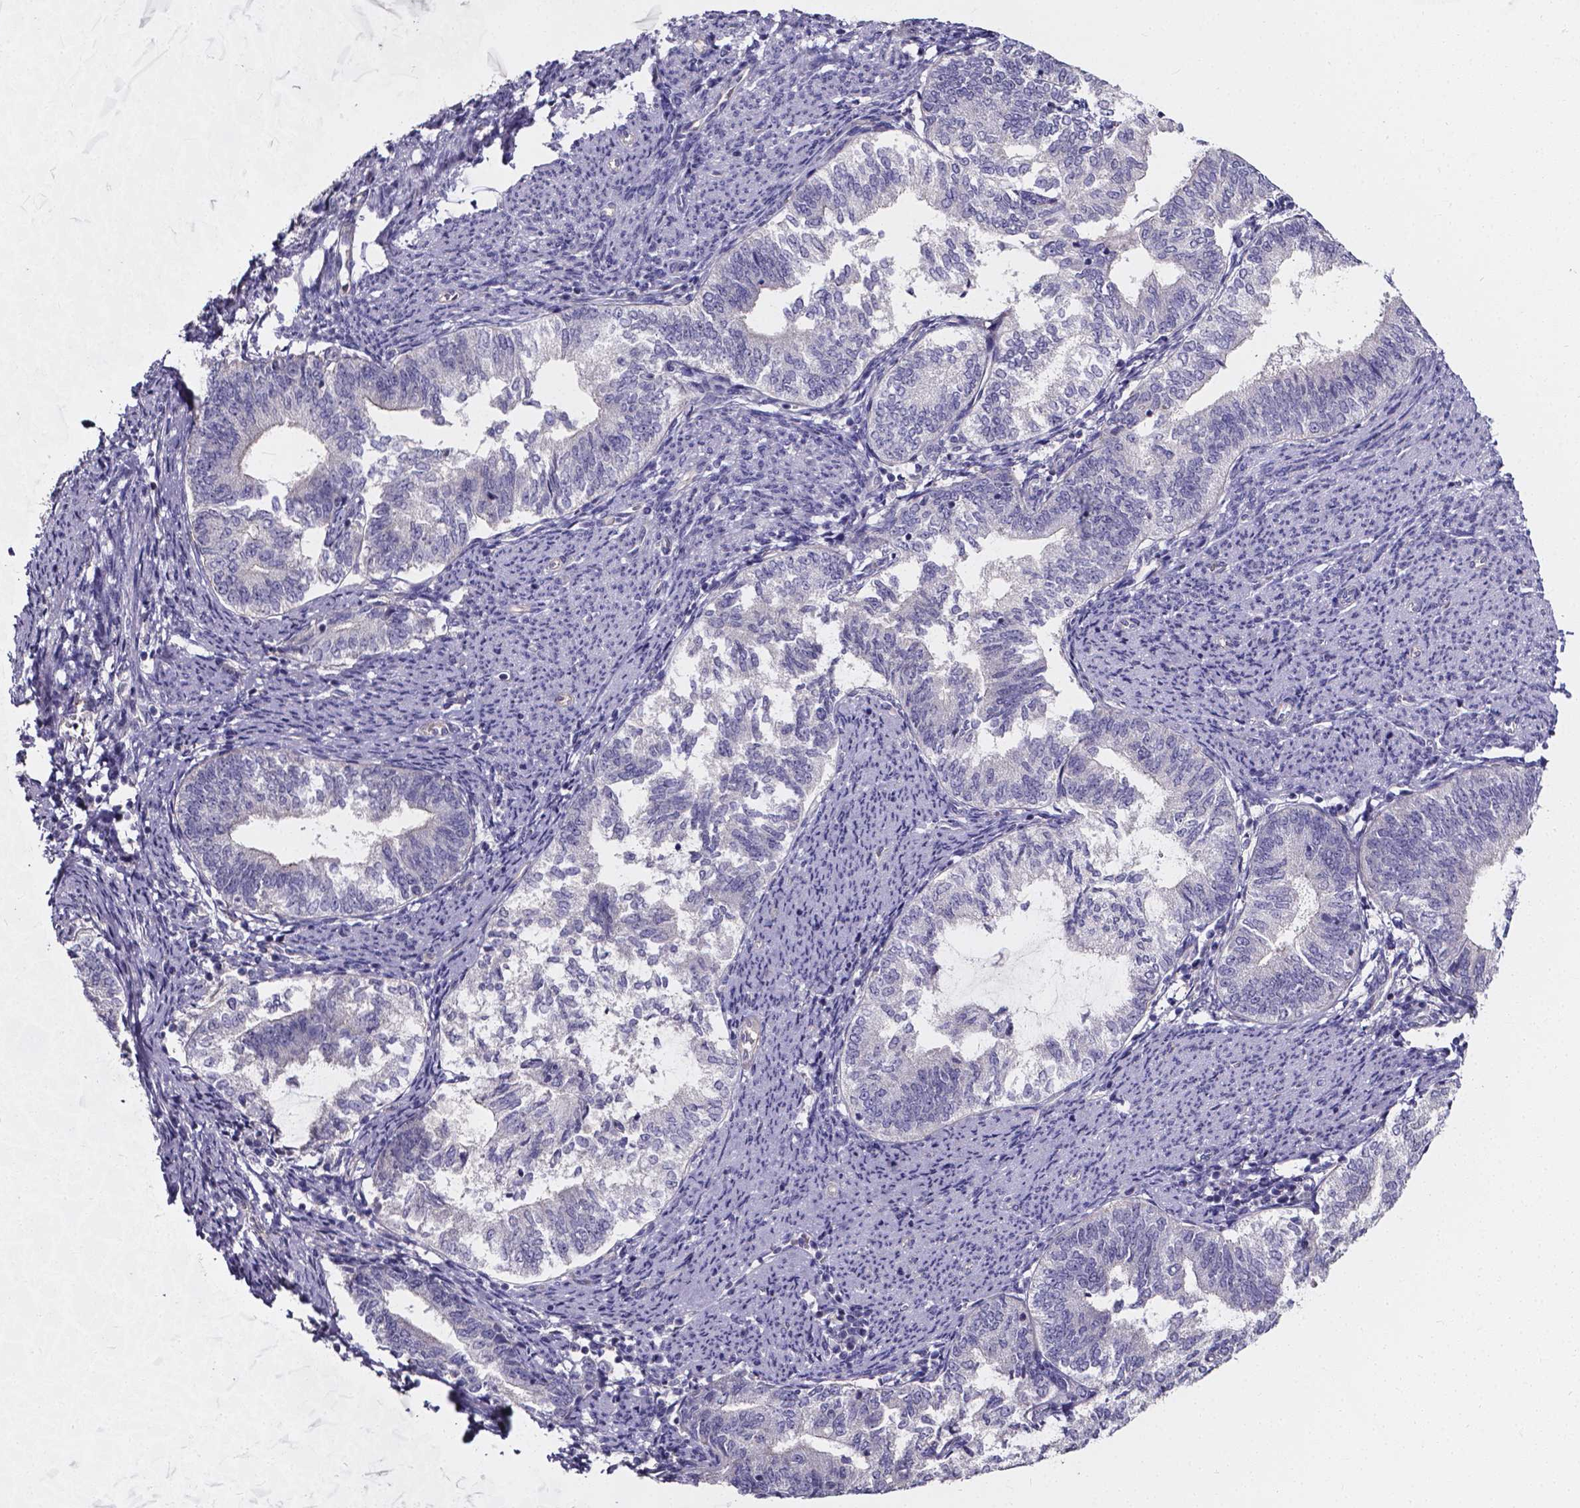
{"staining": {"intensity": "negative", "quantity": "none", "location": "none"}, "tissue": "endometrial cancer", "cell_type": "Tumor cells", "image_type": "cancer", "snomed": [{"axis": "morphology", "description": "Adenocarcinoma, NOS"}, {"axis": "topography", "description": "Endometrium"}], "caption": "IHC of human endometrial cancer (adenocarcinoma) demonstrates no expression in tumor cells.", "gene": "CACNG8", "patient": {"sex": "female", "age": 65}}